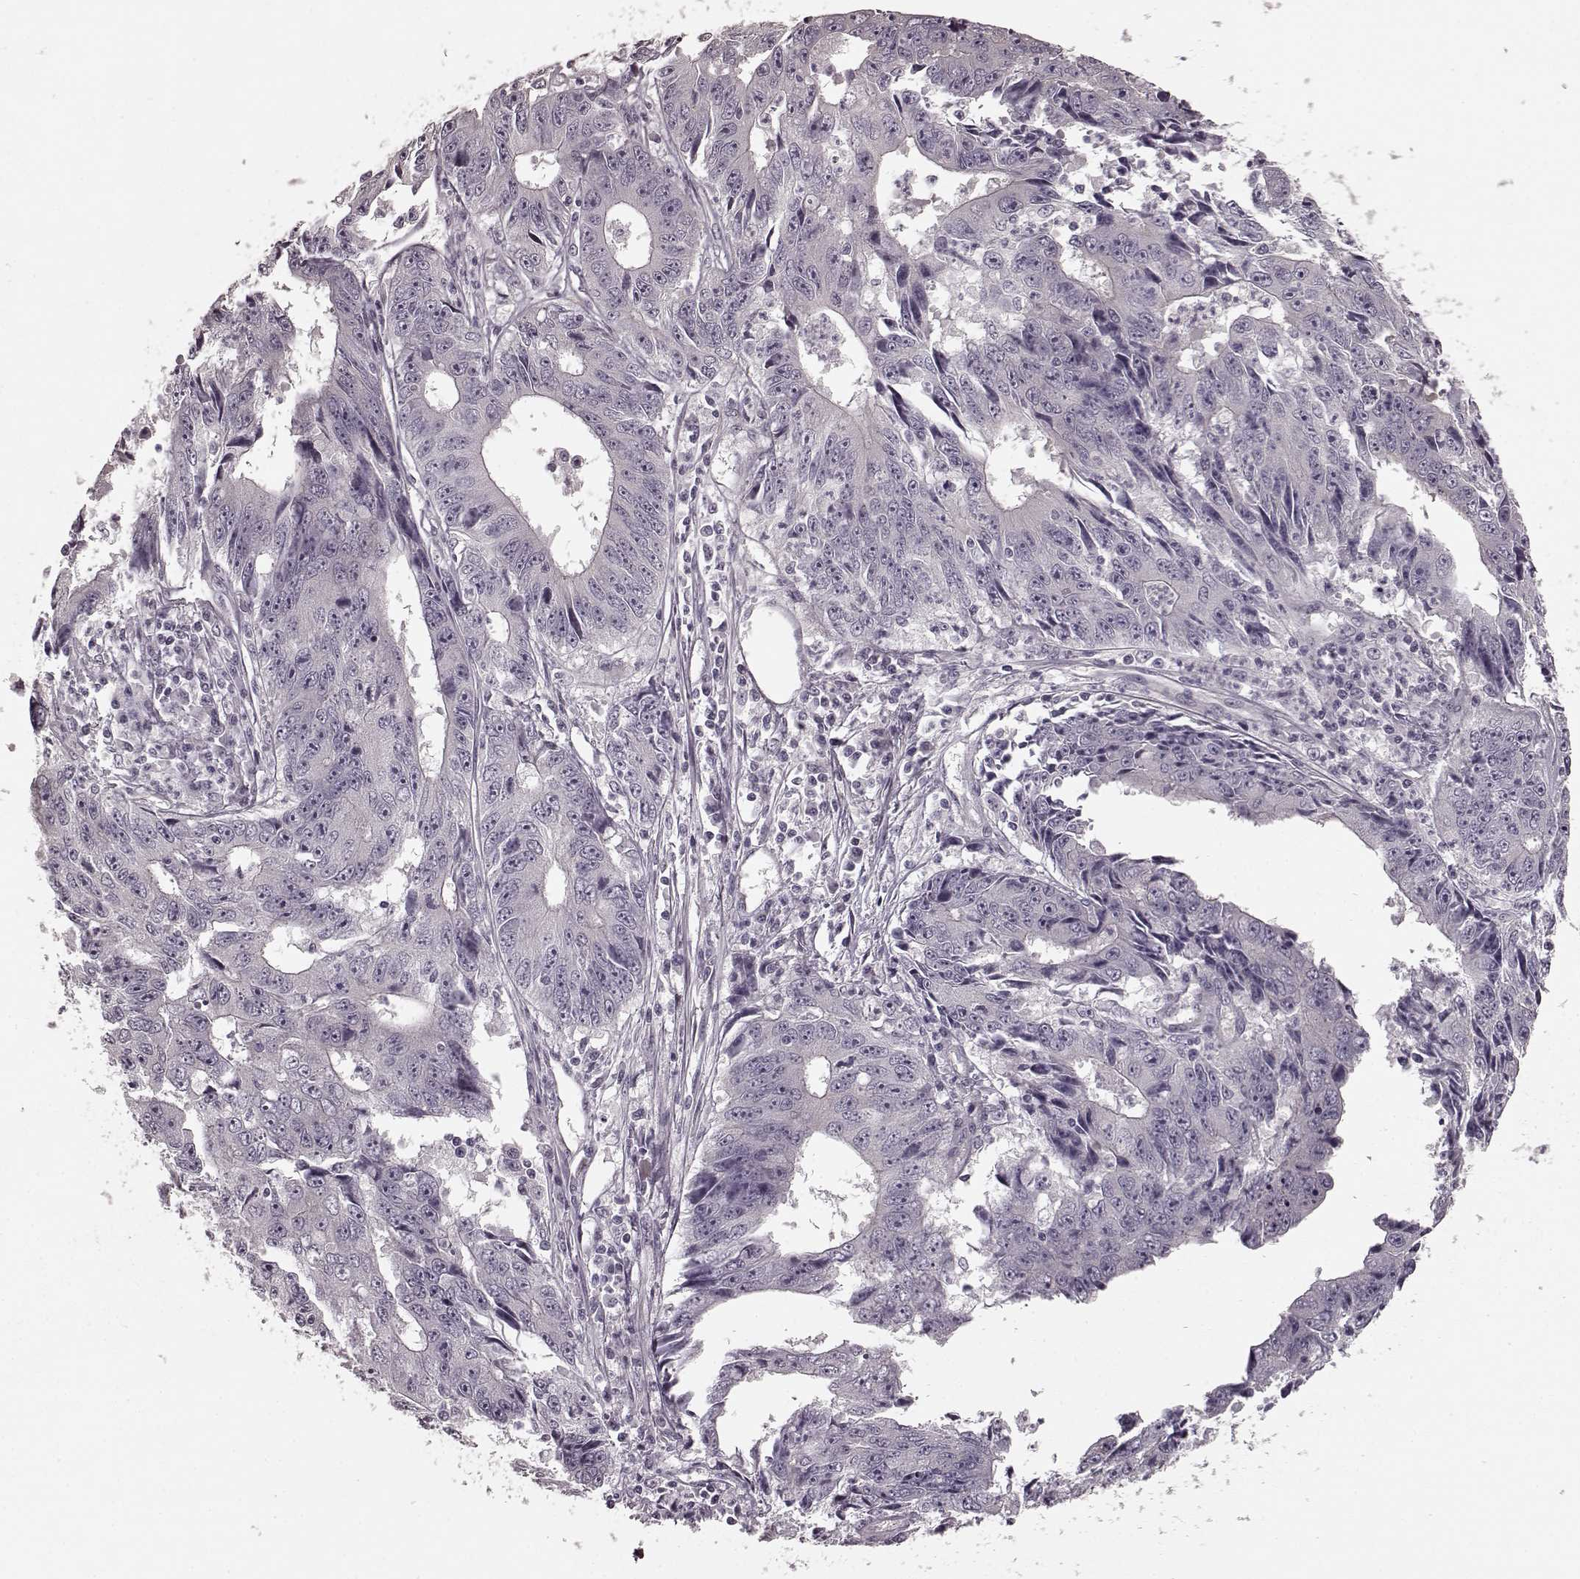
{"staining": {"intensity": "negative", "quantity": "none", "location": "none"}, "tissue": "liver cancer", "cell_type": "Tumor cells", "image_type": "cancer", "snomed": [{"axis": "morphology", "description": "Cholangiocarcinoma"}, {"axis": "topography", "description": "Liver"}], "caption": "A high-resolution image shows immunohistochemistry staining of liver cholangiocarcinoma, which reveals no significant positivity in tumor cells.", "gene": "PRKCE", "patient": {"sex": "male", "age": 65}}